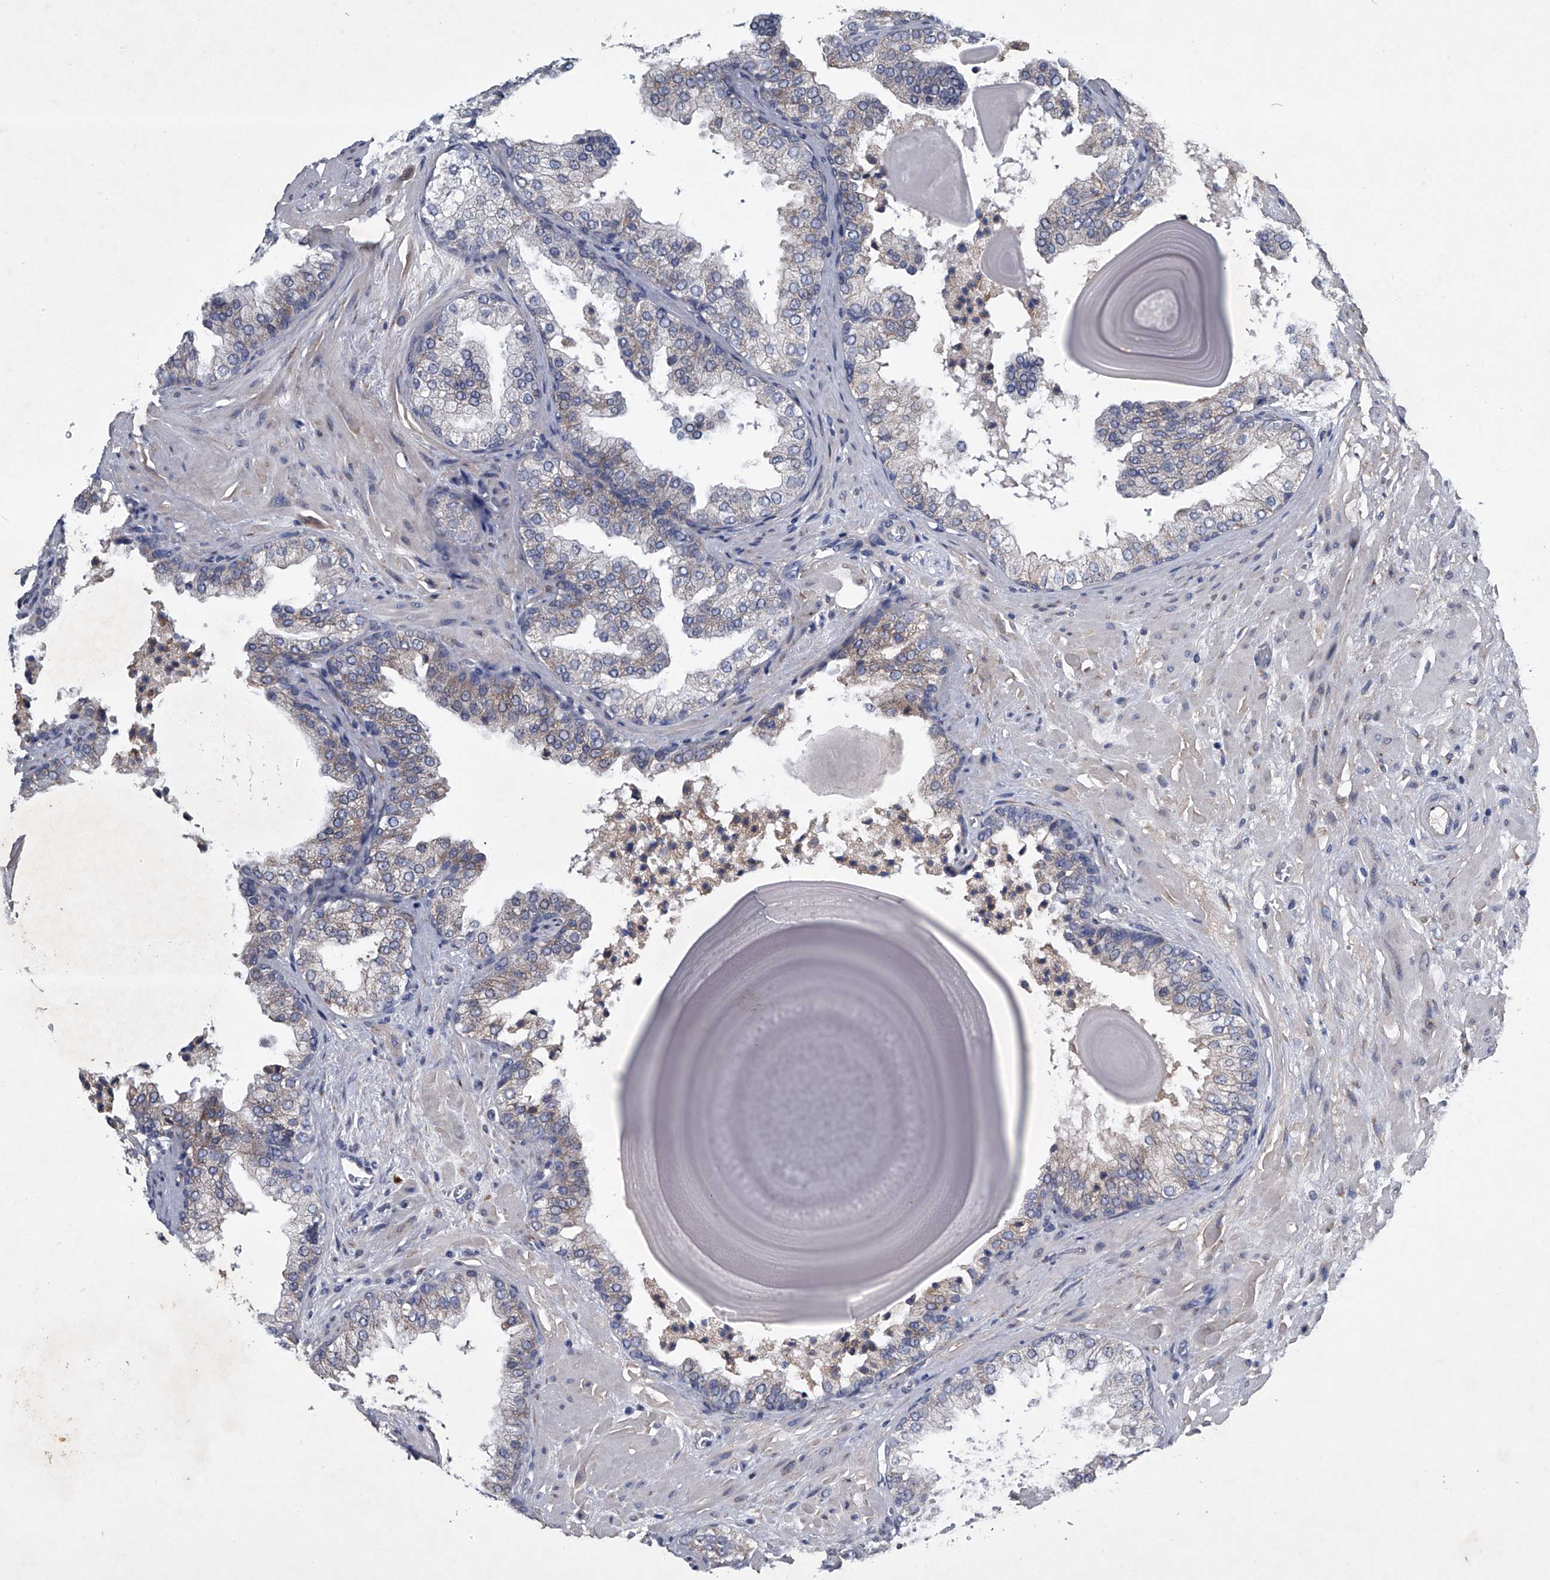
{"staining": {"intensity": "negative", "quantity": "none", "location": "none"}, "tissue": "prostate", "cell_type": "Glandular cells", "image_type": "normal", "snomed": [{"axis": "morphology", "description": "Normal tissue, NOS"}, {"axis": "topography", "description": "Prostate"}], "caption": "Glandular cells show no significant positivity in normal prostate. (DAB (3,3'-diaminobenzidine) immunohistochemistry, high magnification).", "gene": "ABCG1", "patient": {"sex": "male", "age": 48}}